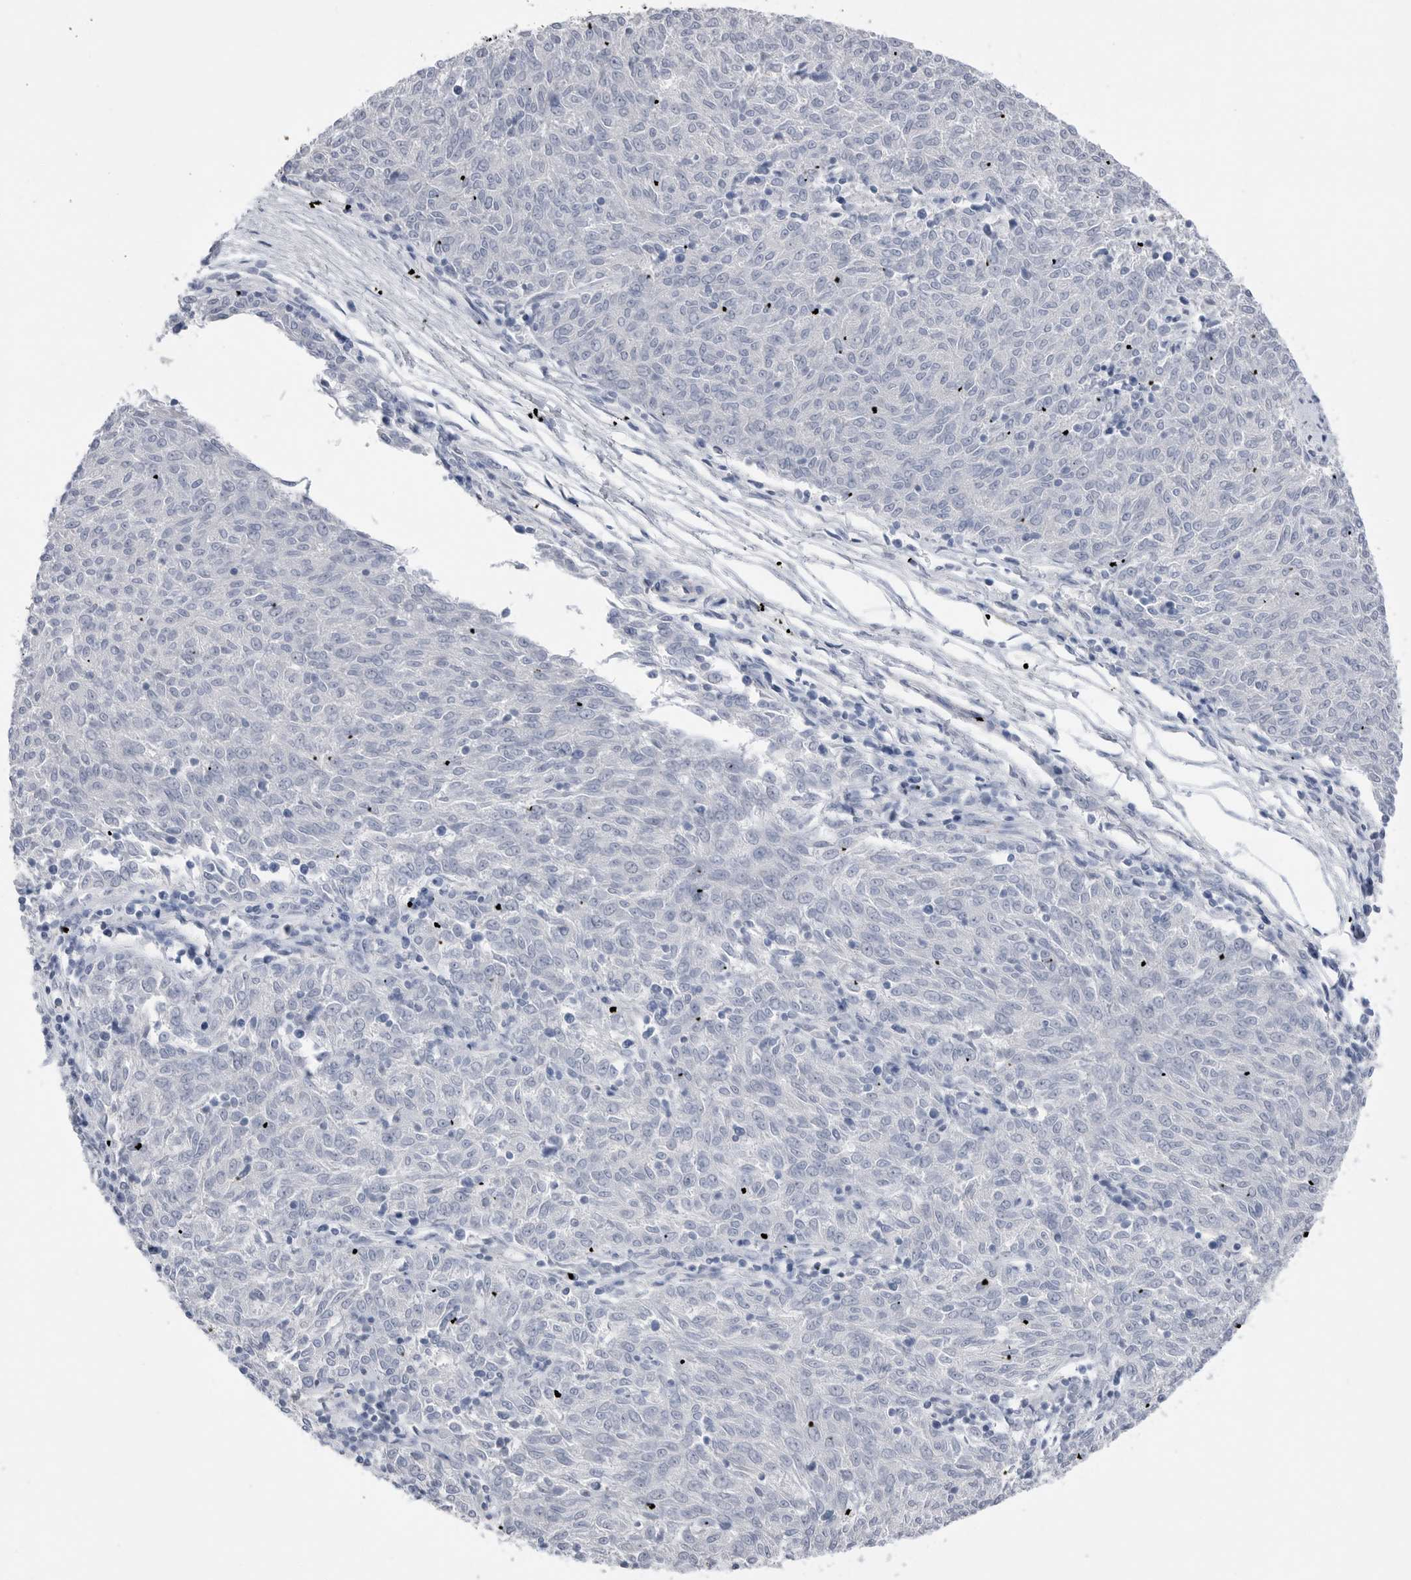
{"staining": {"intensity": "negative", "quantity": "none", "location": "none"}, "tissue": "melanoma", "cell_type": "Tumor cells", "image_type": "cancer", "snomed": [{"axis": "morphology", "description": "Malignant melanoma, NOS"}, {"axis": "topography", "description": "Skin"}], "caption": "Tumor cells show no significant positivity in melanoma.", "gene": "ABHD12", "patient": {"sex": "female", "age": 72}}